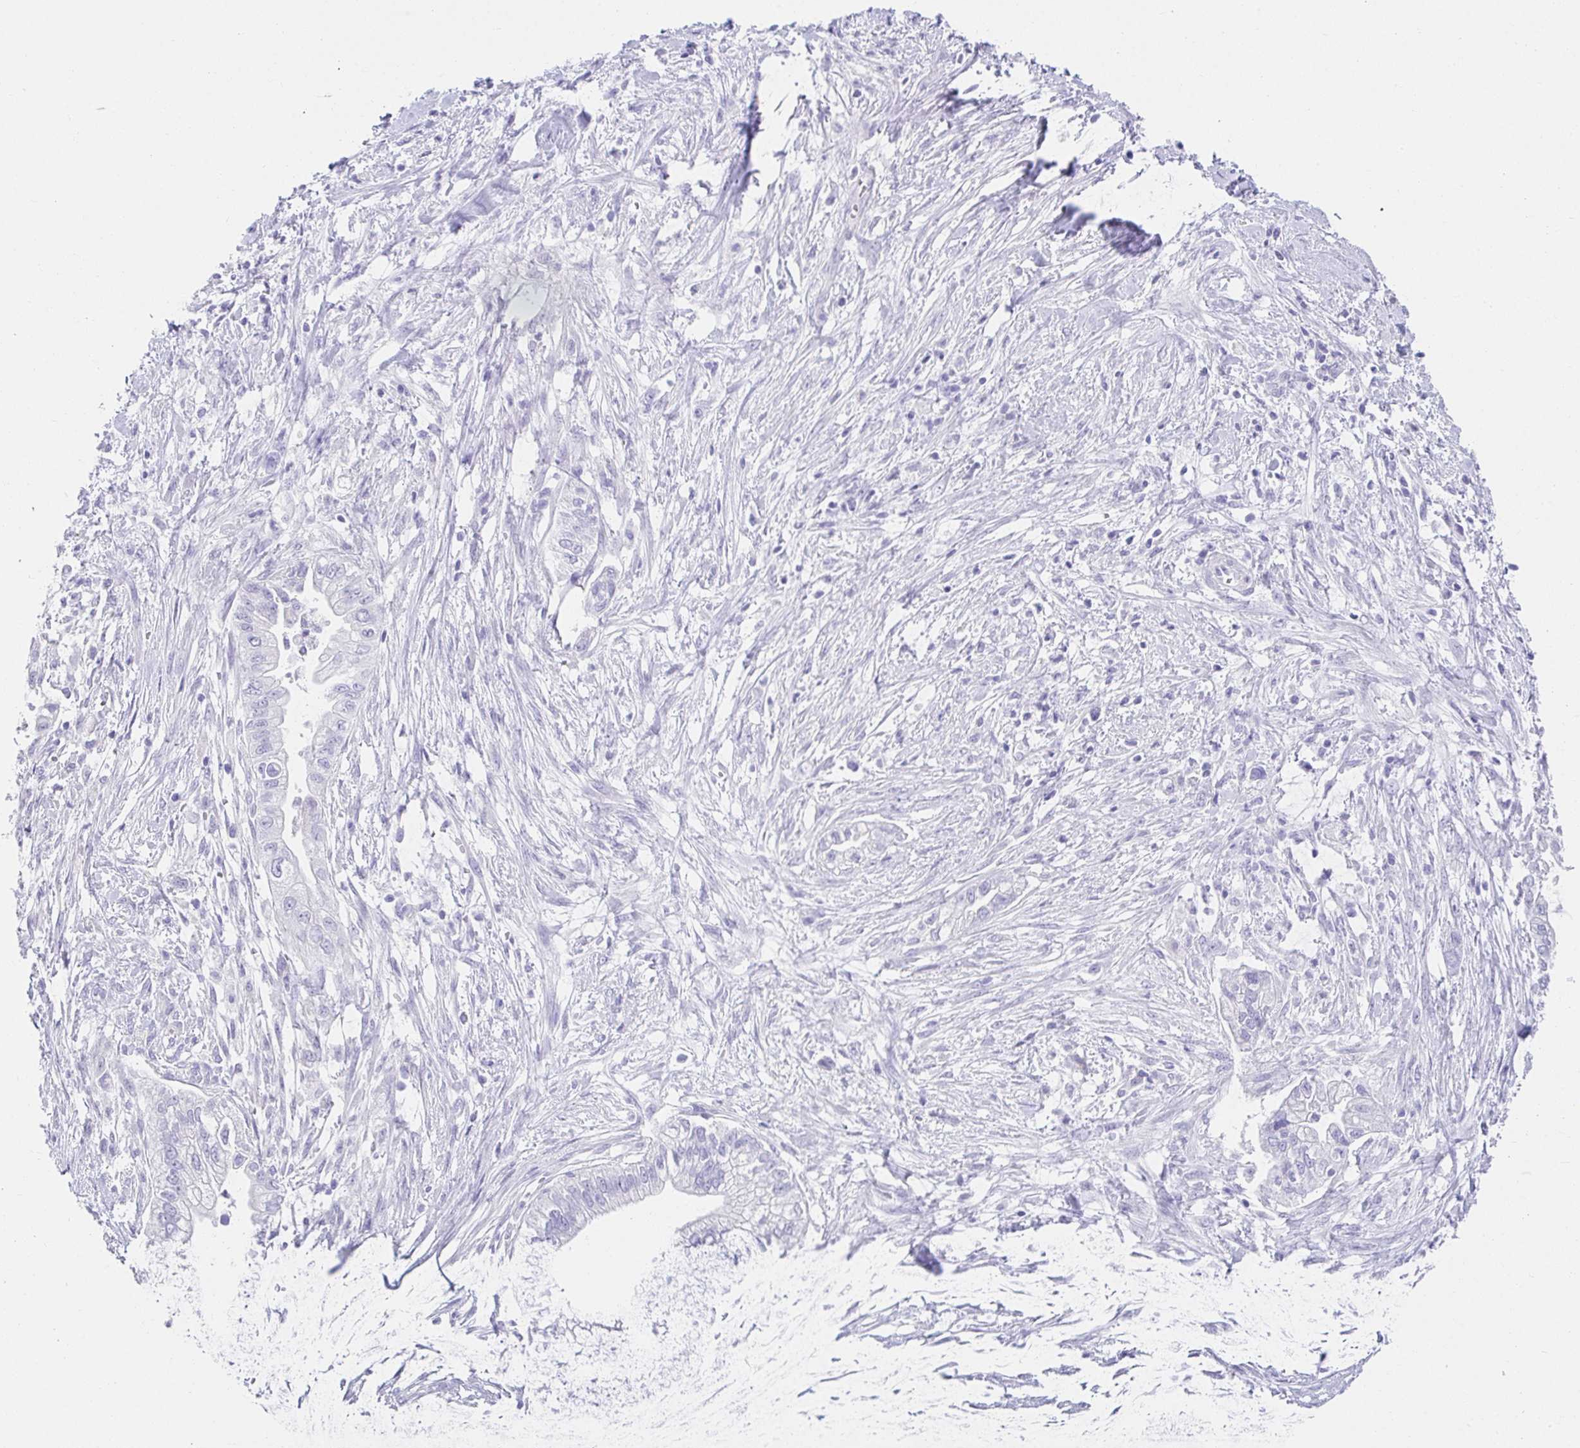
{"staining": {"intensity": "negative", "quantity": "none", "location": "none"}, "tissue": "pancreatic cancer", "cell_type": "Tumor cells", "image_type": "cancer", "snomed": [{"axis": "morphology", "description": "Adenocarcinoma, NOS"}, {"axis": "topography", "description": "Pancreas"}], "caption": "The image displays no staining of tumor cells in pancreatic adenocarcinoma. Brightfield microscopy of immunohistochemistry (IHC) stained with DAB (brown) and hematoxylin (blue), captured at high magnification.", "gene": "VGLL1", "patient": {"sex": "male", "age": 70}}